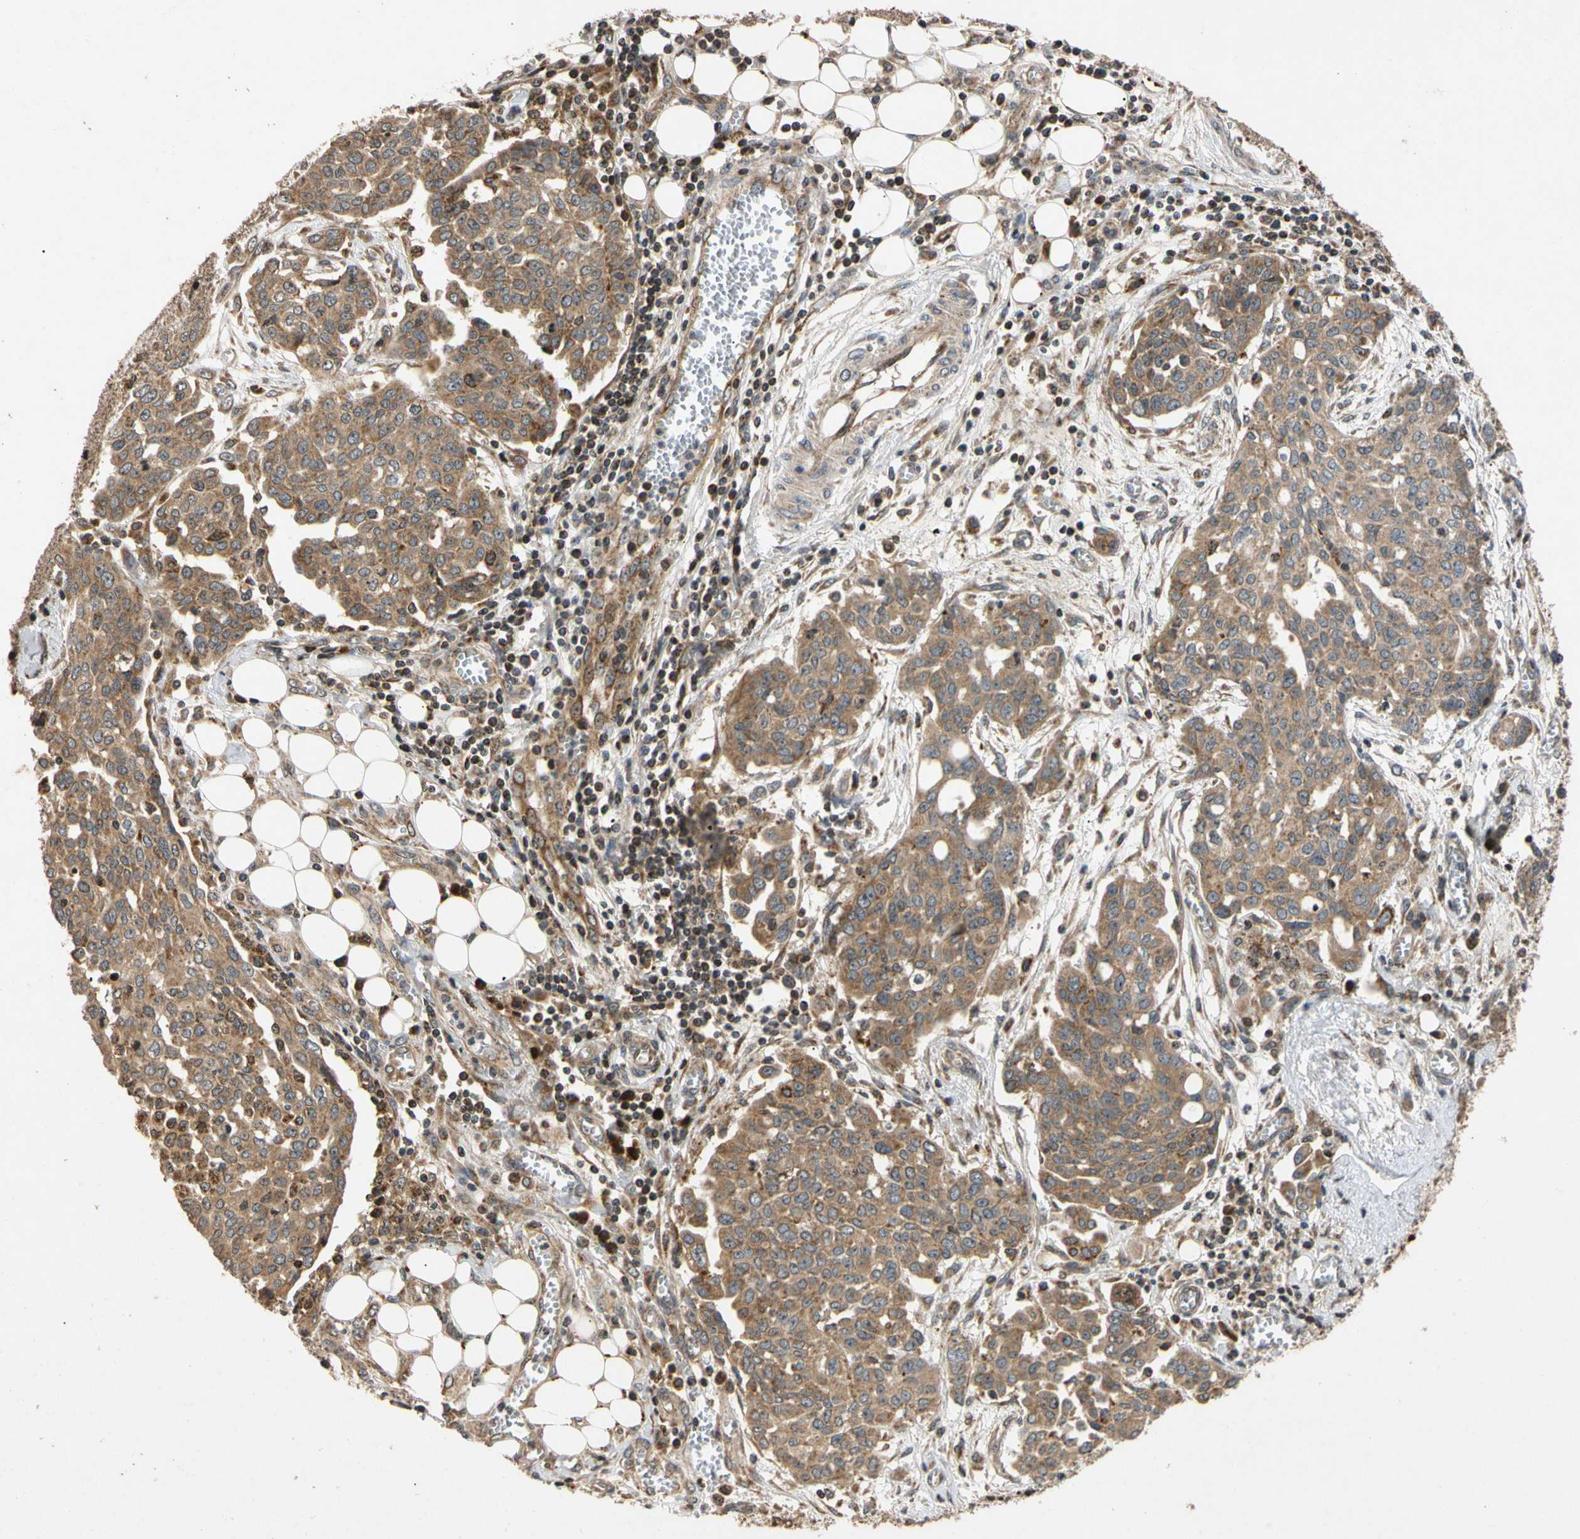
{"staining": {"intensity": "moderate", "quantity": ">75%", "location": "cytoplasmic/membranous"}, "tissue": "ovarian cancer", "cell_type": "Tumor cells", "image_type": "cancer", "snomed": [{"axis": "morphology", "description": "Cystadenocarcinoma, serous, NOS"}, {"axis": "topography", "description": "Soft tissue"}, {"axis": "topography", "description": "Ovary"}], "caption": "Approximately >75% of tumor cells in ovarian serous cystadenocarcinoma display moderate cytoplasmic/membranous protein positivity as visualized by brown immunohistochemical staining.", "gene": "MRPS22", "patient": {"sex": "female", "age": 57}}